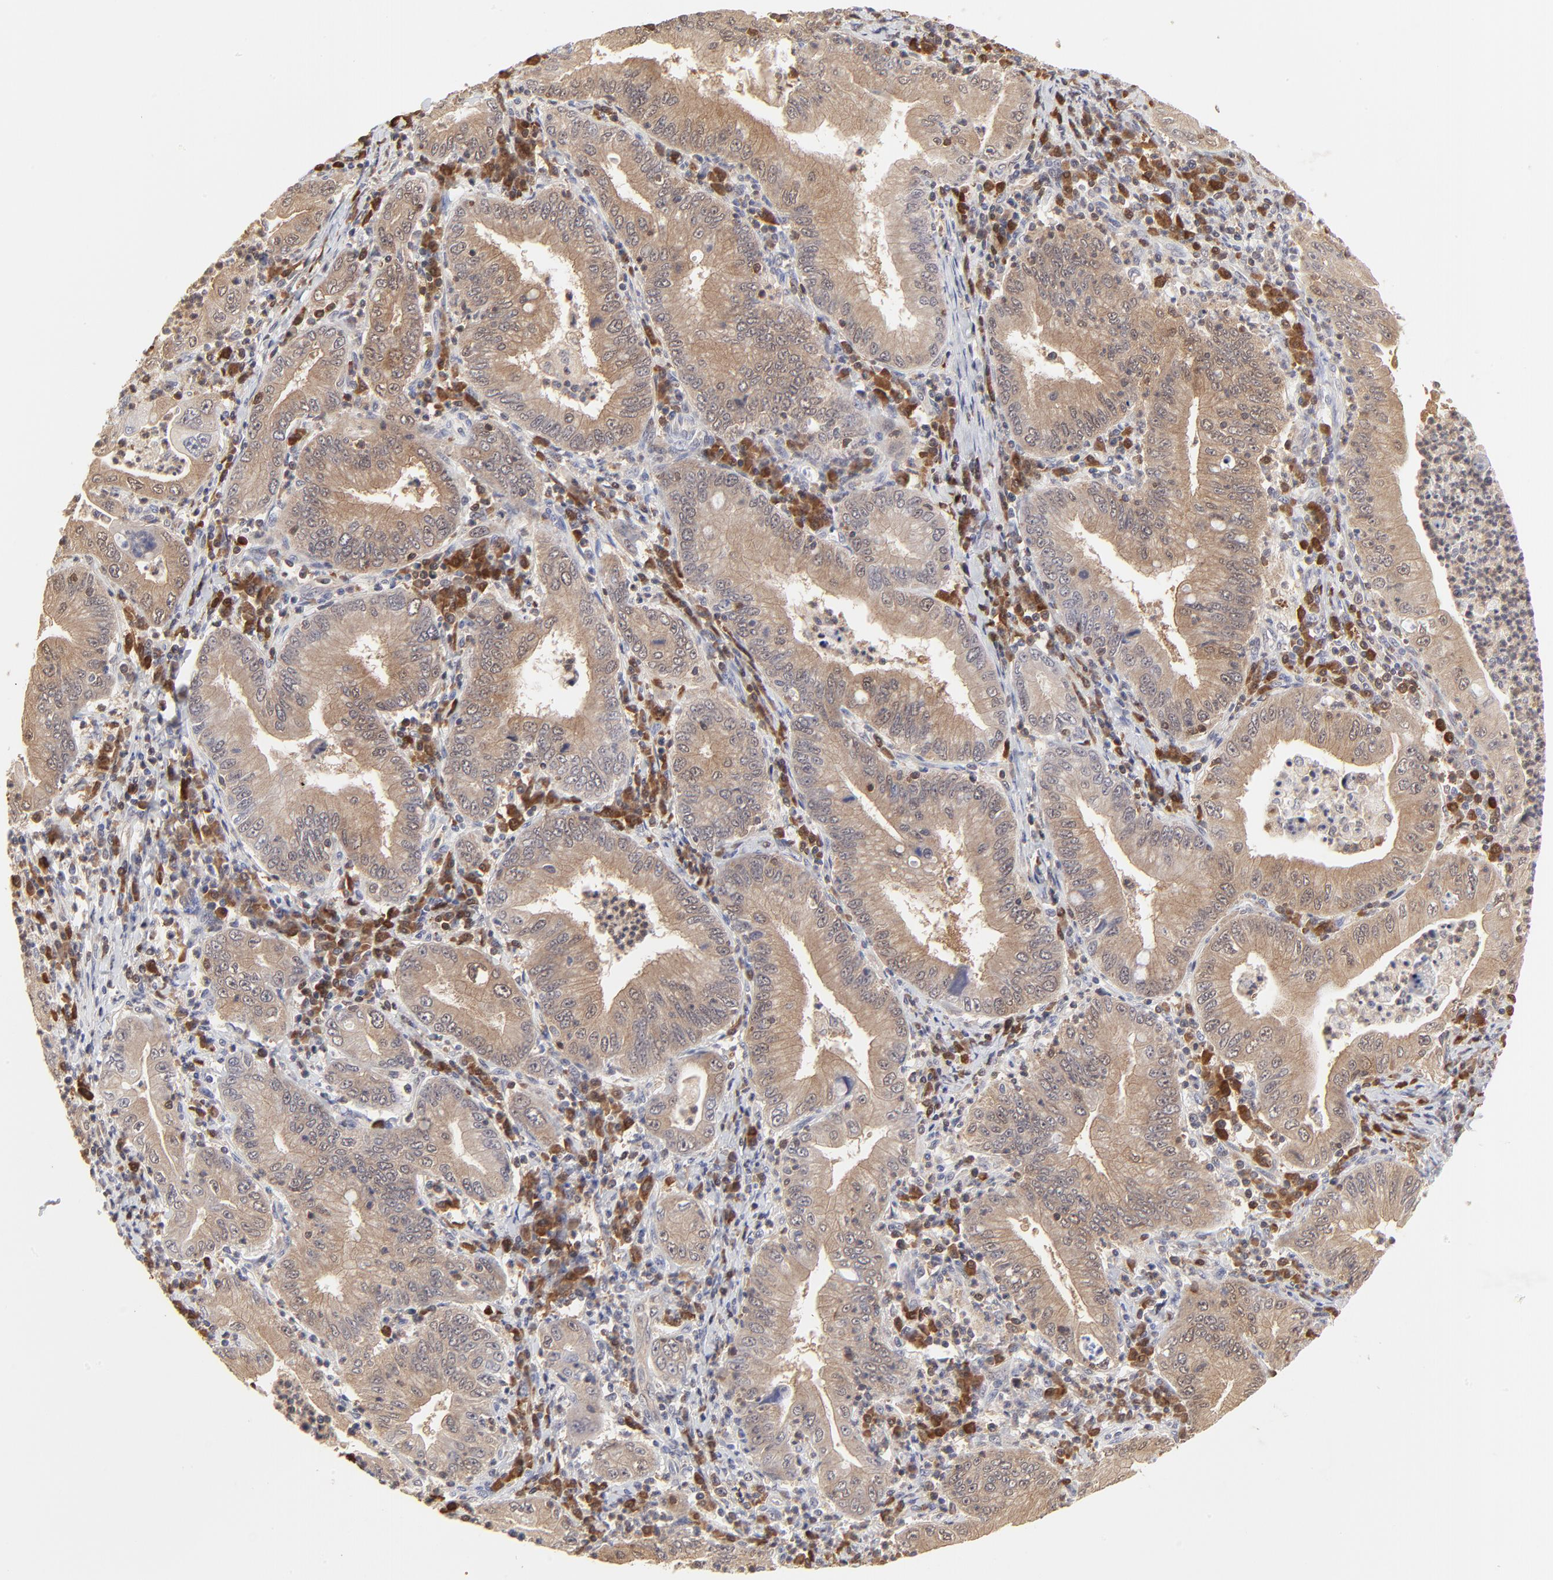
{"staining": {"intensity": "moderate", "quantity": ">75%", "location": "cytoplasmic/membranous"}, "tissue": "stomach cancer", "cell_type": "Tumor cells", "image_type": "cancer", "snomed": [{"axis": "morphology", "description": "Normal tissue, NOS"}, {"axis": "morphology", "description": "Adenocarcinoma, NOS"}, {"axis": "topography", "description": "Esophagus"}, {"axis": "topography", "description": "Stomach, upper"}, {"axis": "topography", "description": "Peripheral nerve tissue"}], "caption": "This photomicrograph reveals immunohistochemistry (IHC) staining of adenocarcinoma (stomach), with medium moderate cytoplasmic/membranous positivity in about >75% of tumor cells.", "gene": "CASP3", "patient": {"sex": "male", "age": 62}}